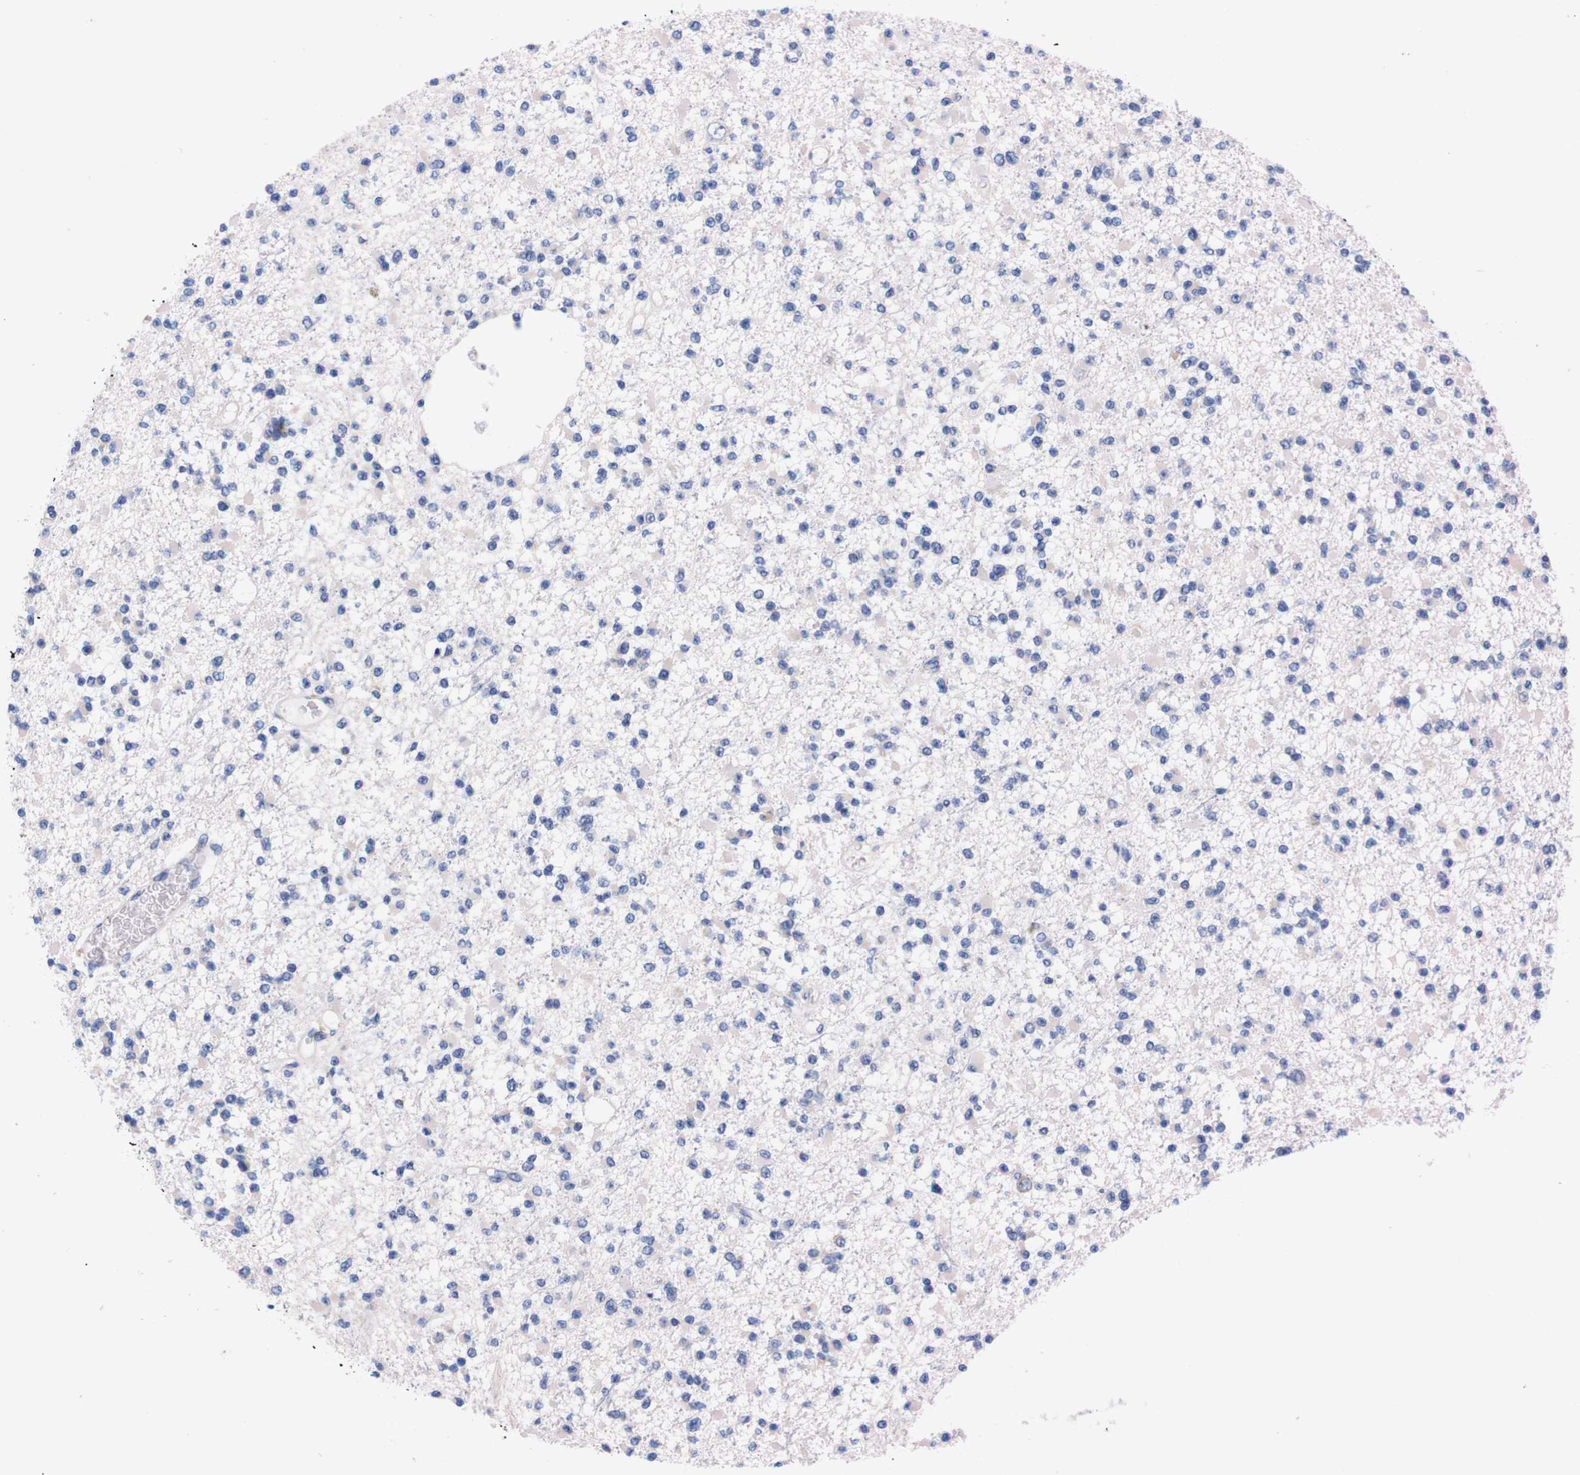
{"staining": {"intensity": "negative", "quantity": "none", "location": "none"}, "tissue": "glioma", "cell_type": "Tumor cells", "image_type": "cancer", "snomed": [{"axis": "morphology", "description": "Glioma, malignant, Low grade"}, {"axis": "topography", "description": "Brain"}], "caption": "Low-grade glioma (malignant) stained for a protein using immunohistochemistry shows no positivity tumor cells.", "gene": "NEBL", "patient": {"sex": "female", "age": 22}}